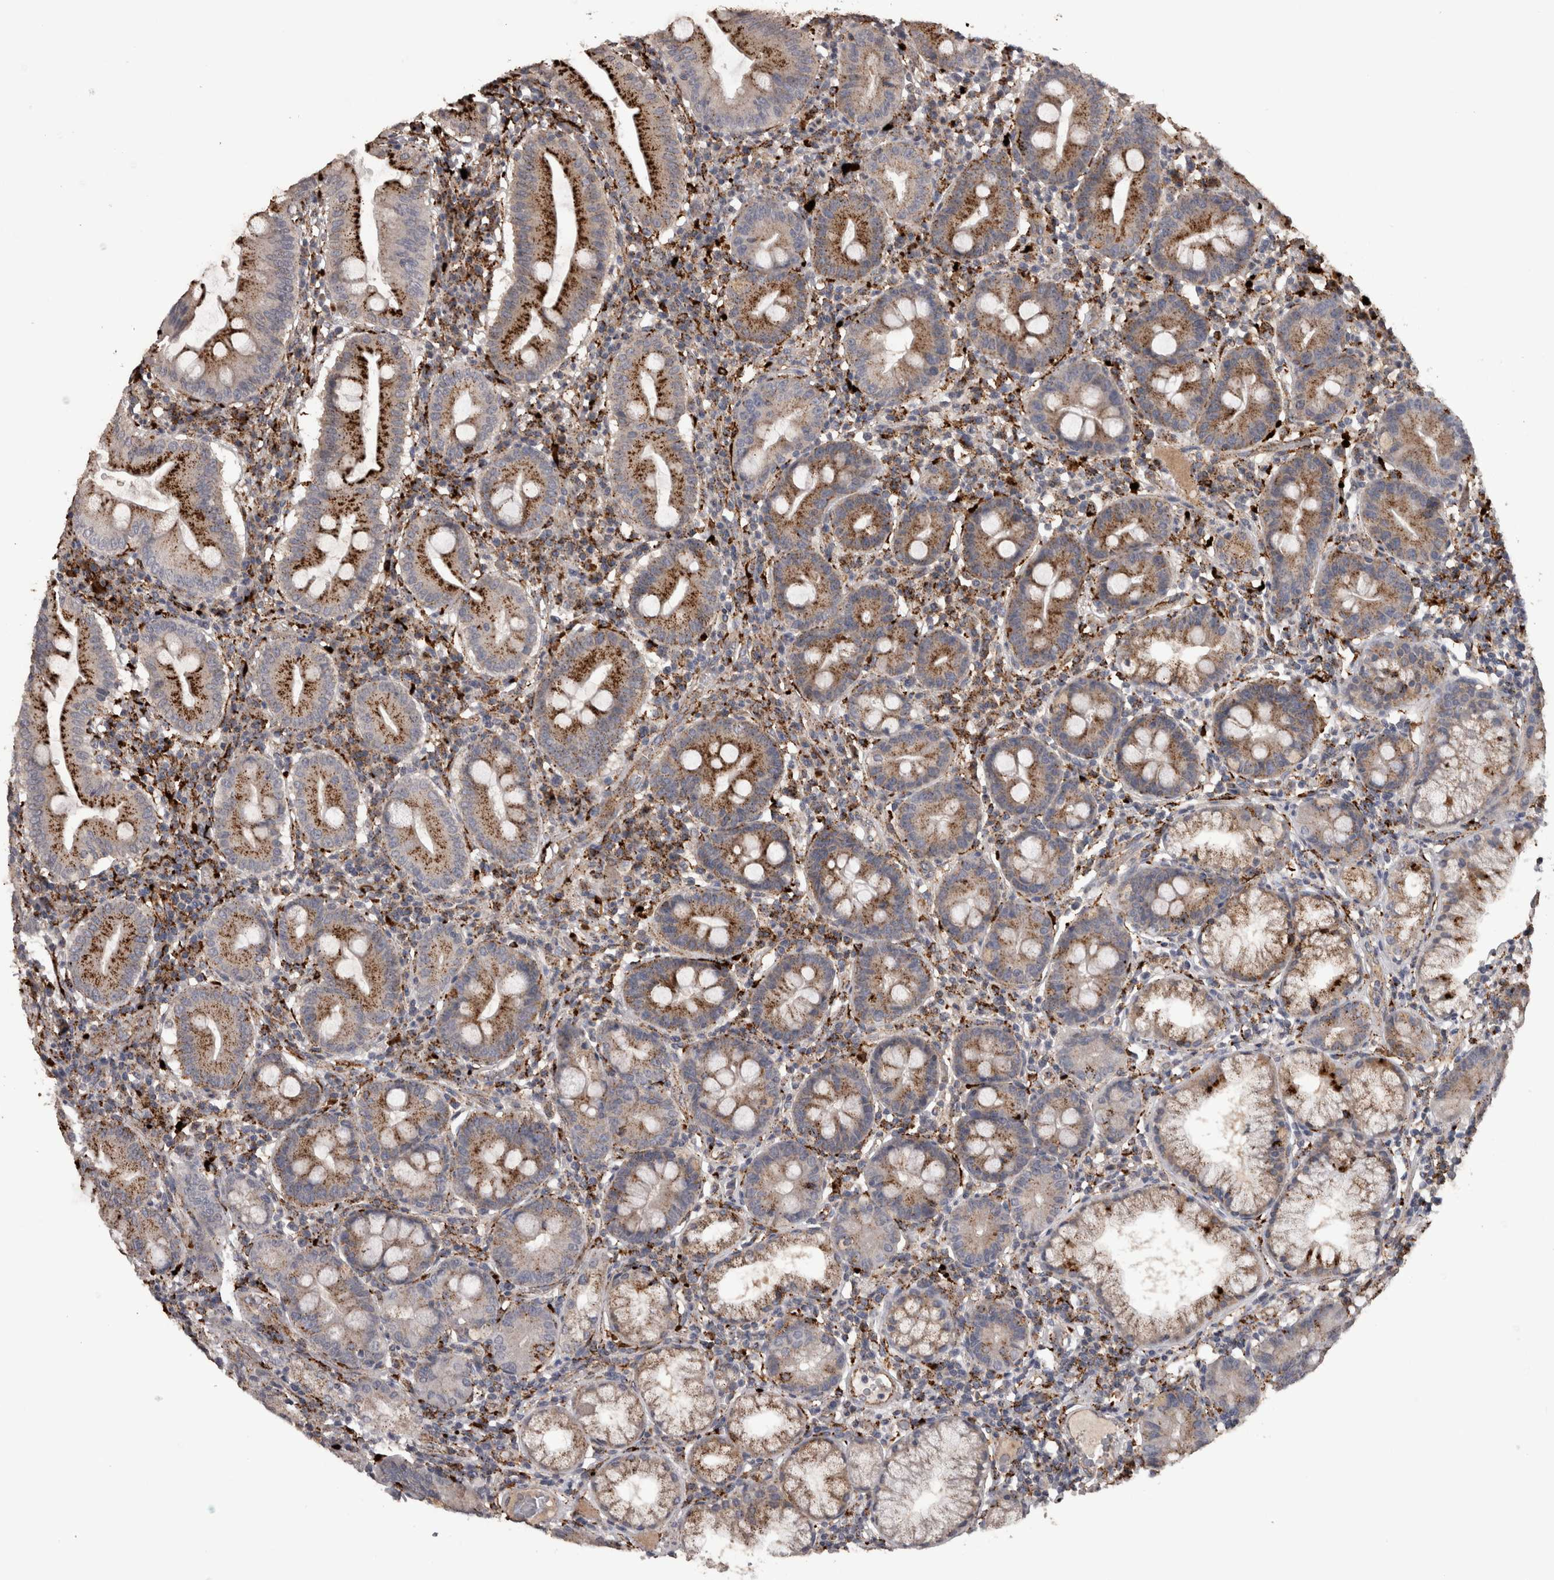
{"staining": {"intensity": "strong", "quantity": ">75%", "location": "cytoplasmic/membranous"}, "tissue": "duodenum", "cell_type": "Glandular cells", "image_type": "normal", "snomed": [{"axis": "morphology", "description": "Normal tissue, NOS"}, {"axis": "topography", "description": "Duodenum"}], "caption": "This photomicrograph shows benign duodenum stained with immunohistochemistry to label a protein in brown. The cytoplasmic/membranous of glandular cells show strong positivity for the protein. Nuclei are counter-stained blue.", "gene": "CTSZ", "patient": {"sex": "male", "age": 50}}